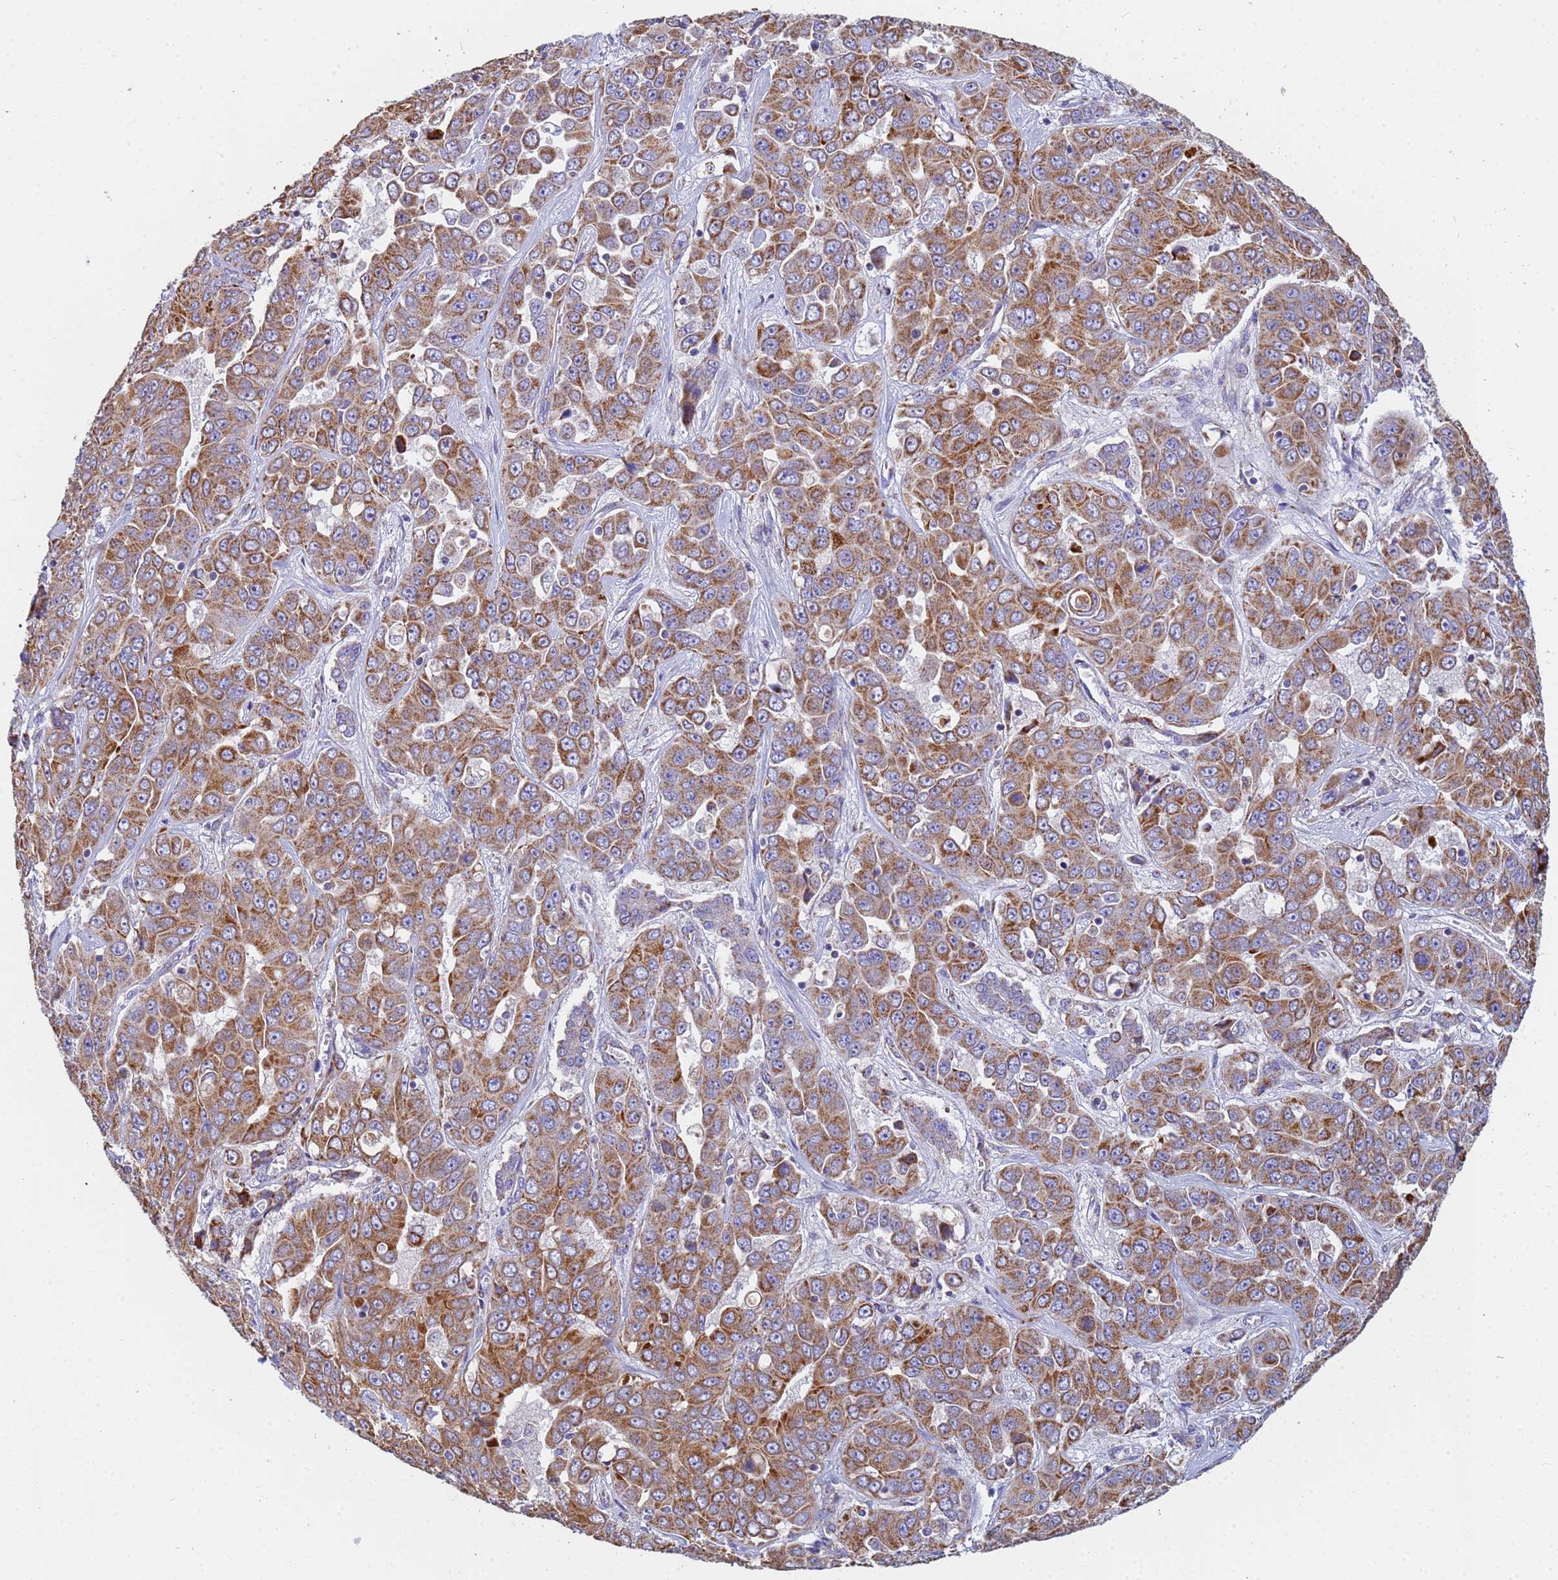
{"staining": {"intensity": "moderate", "quantity": ">75%", "location": "cytoplasmic/membranous"}, "tissue": "liver cancer", "cell_type": "Tumor cells", "image_type": "cancer", "snomed": [{"axis": "morphology", "description": "Cholangiocarcinoma"}, {"axis": "topography", "description": "Liver"}], "caption": "This photomicrograph displays immunohistochemistry staining of human cholangiocarcinoma (liver), with medium moderate cytoplasmic/membranous positivity in approximately >75% of tumor cells.", "gene": "UQCRH", "patient": {"sex": "female", "age": 52}}